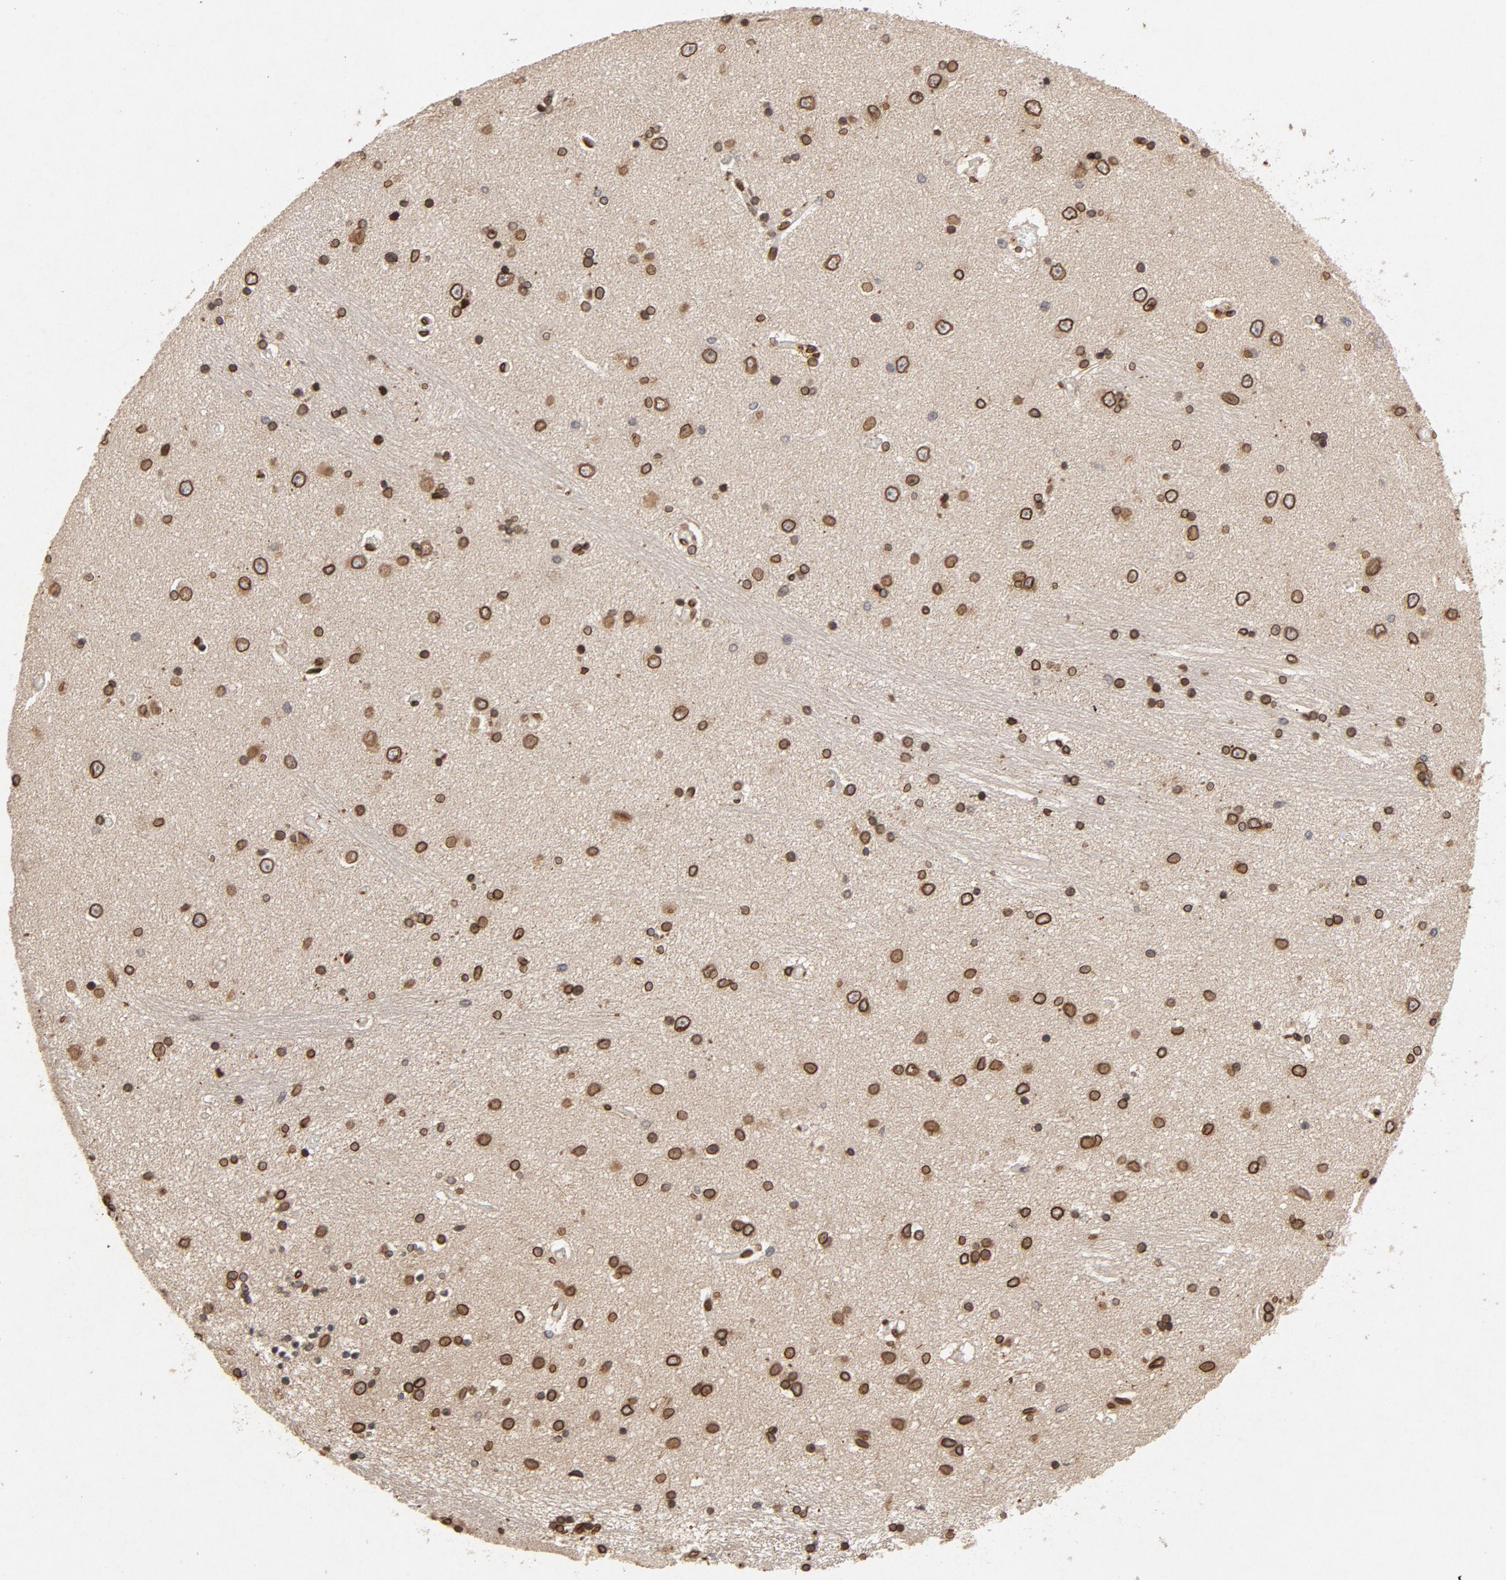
{"staining": {"intensity": "strong", "quantity": ">75%", "location": "cytoplasmic/membranous,nuclear"}, "tissue": "hippocampus", "cell_type": "Glial cells", "image_type": "normal", "snomed": [{"axis": "morphology", "description": "Normal tissue, NOS"}, {"axis": "topography", "description": "Hippocampus"}], "caption": "A brown stain labels strong cytoplasmic/membranous,nuclear expression of a protein in glial cells of unremarkable human hippocampus. (Brightfield microscopy of DAB IHC at high magnification).", "gene": "LMNA", "patient": {"sex": "female", "age": 54}}